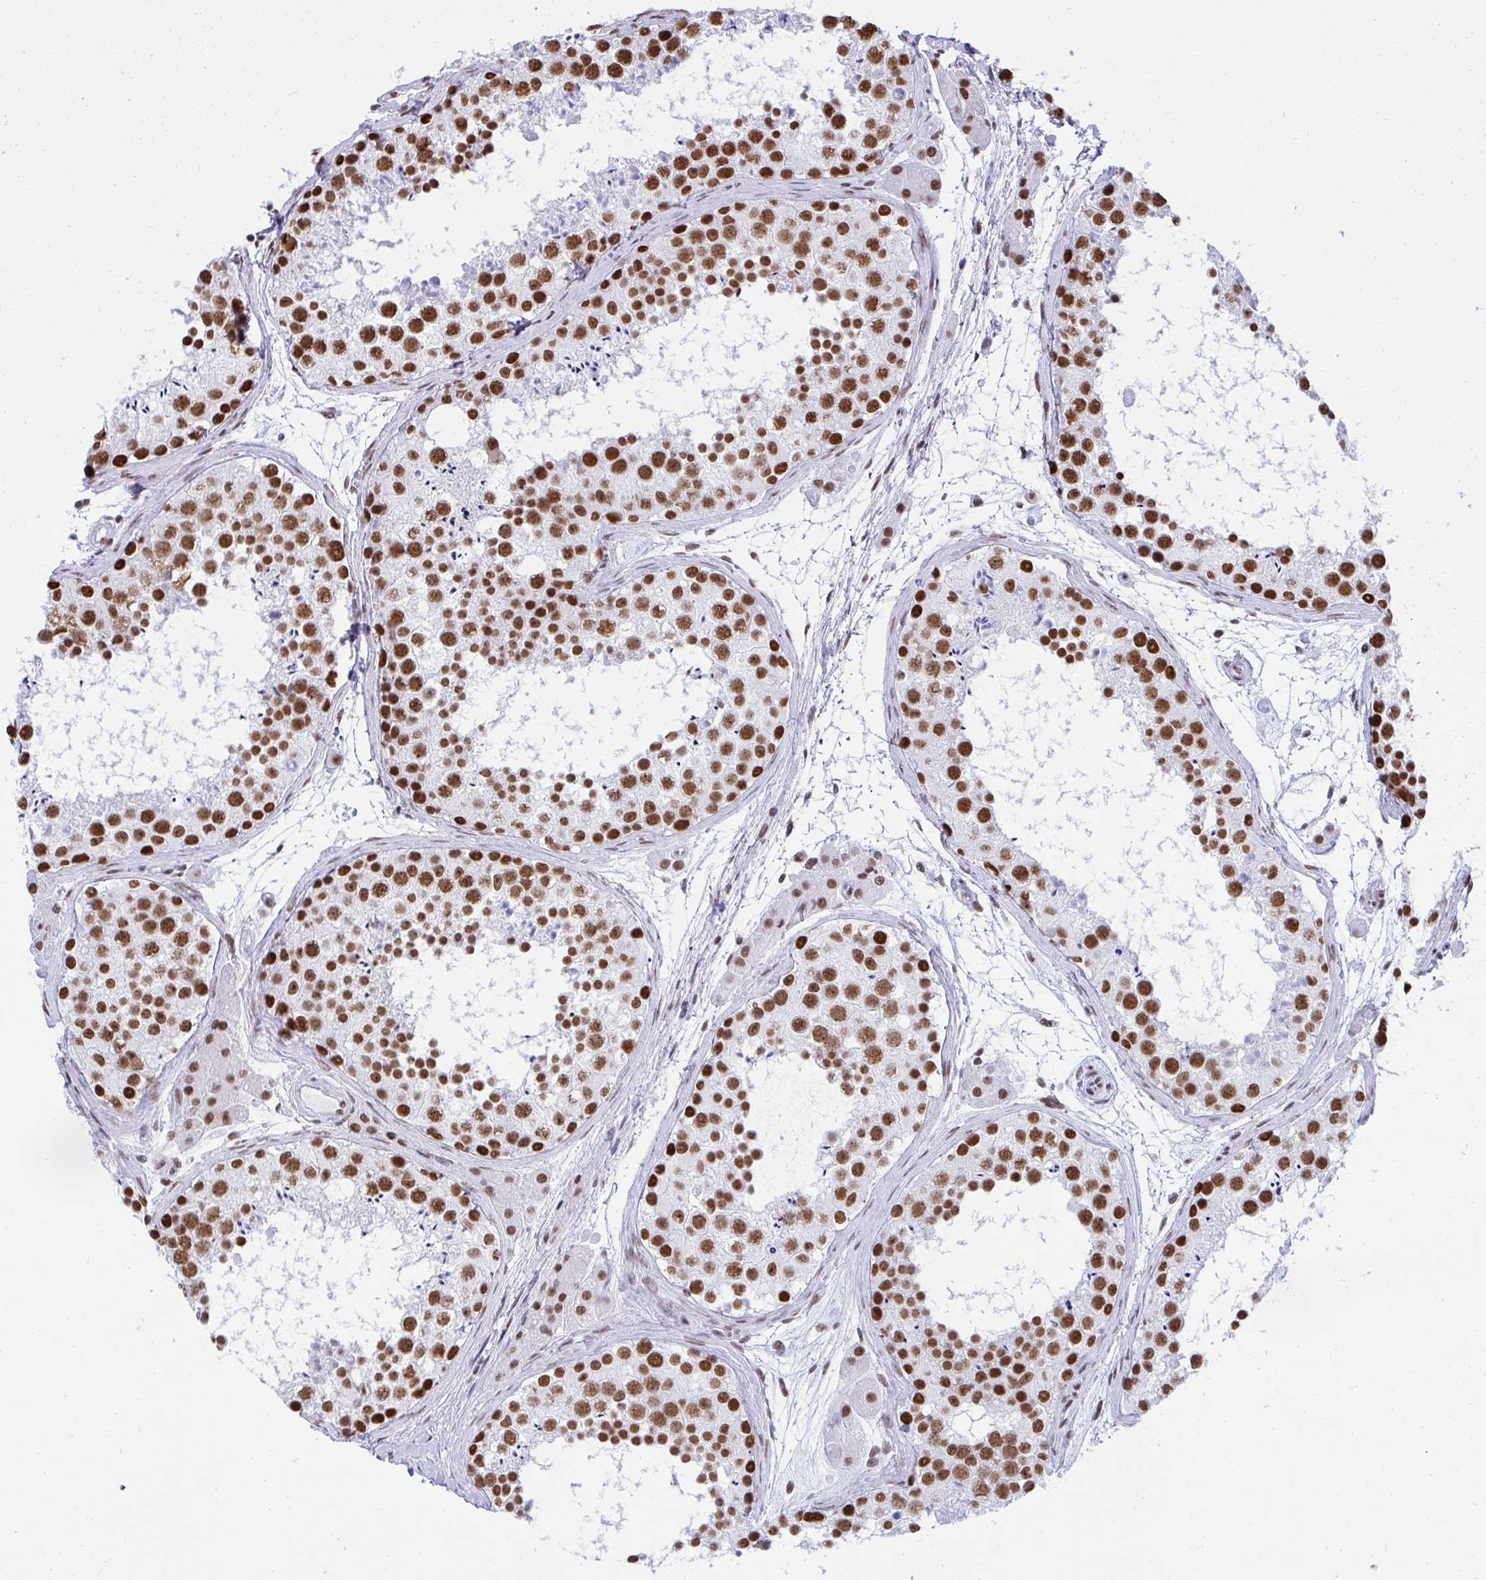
{"staining": {"intensity": "strong", "quantity": ">75%", "location": "nuclear"}, "tissue": "testis", "cell_type": "Cells in seminiferous ducts", "image_type": "normal", "snomed": [{"axis": "morphology", "description": "Normal tissue, NOS"}, {"axis": "topography", "description": "Testis"}], "caption": "Strong nuclear positivity for a protein is identified in approximately >75% of cells in seminiferous ducts of unremarkable testis using immunohistochemistry.", "gene": "DDX52", "patient": {"sex": "male", "age": 41}}